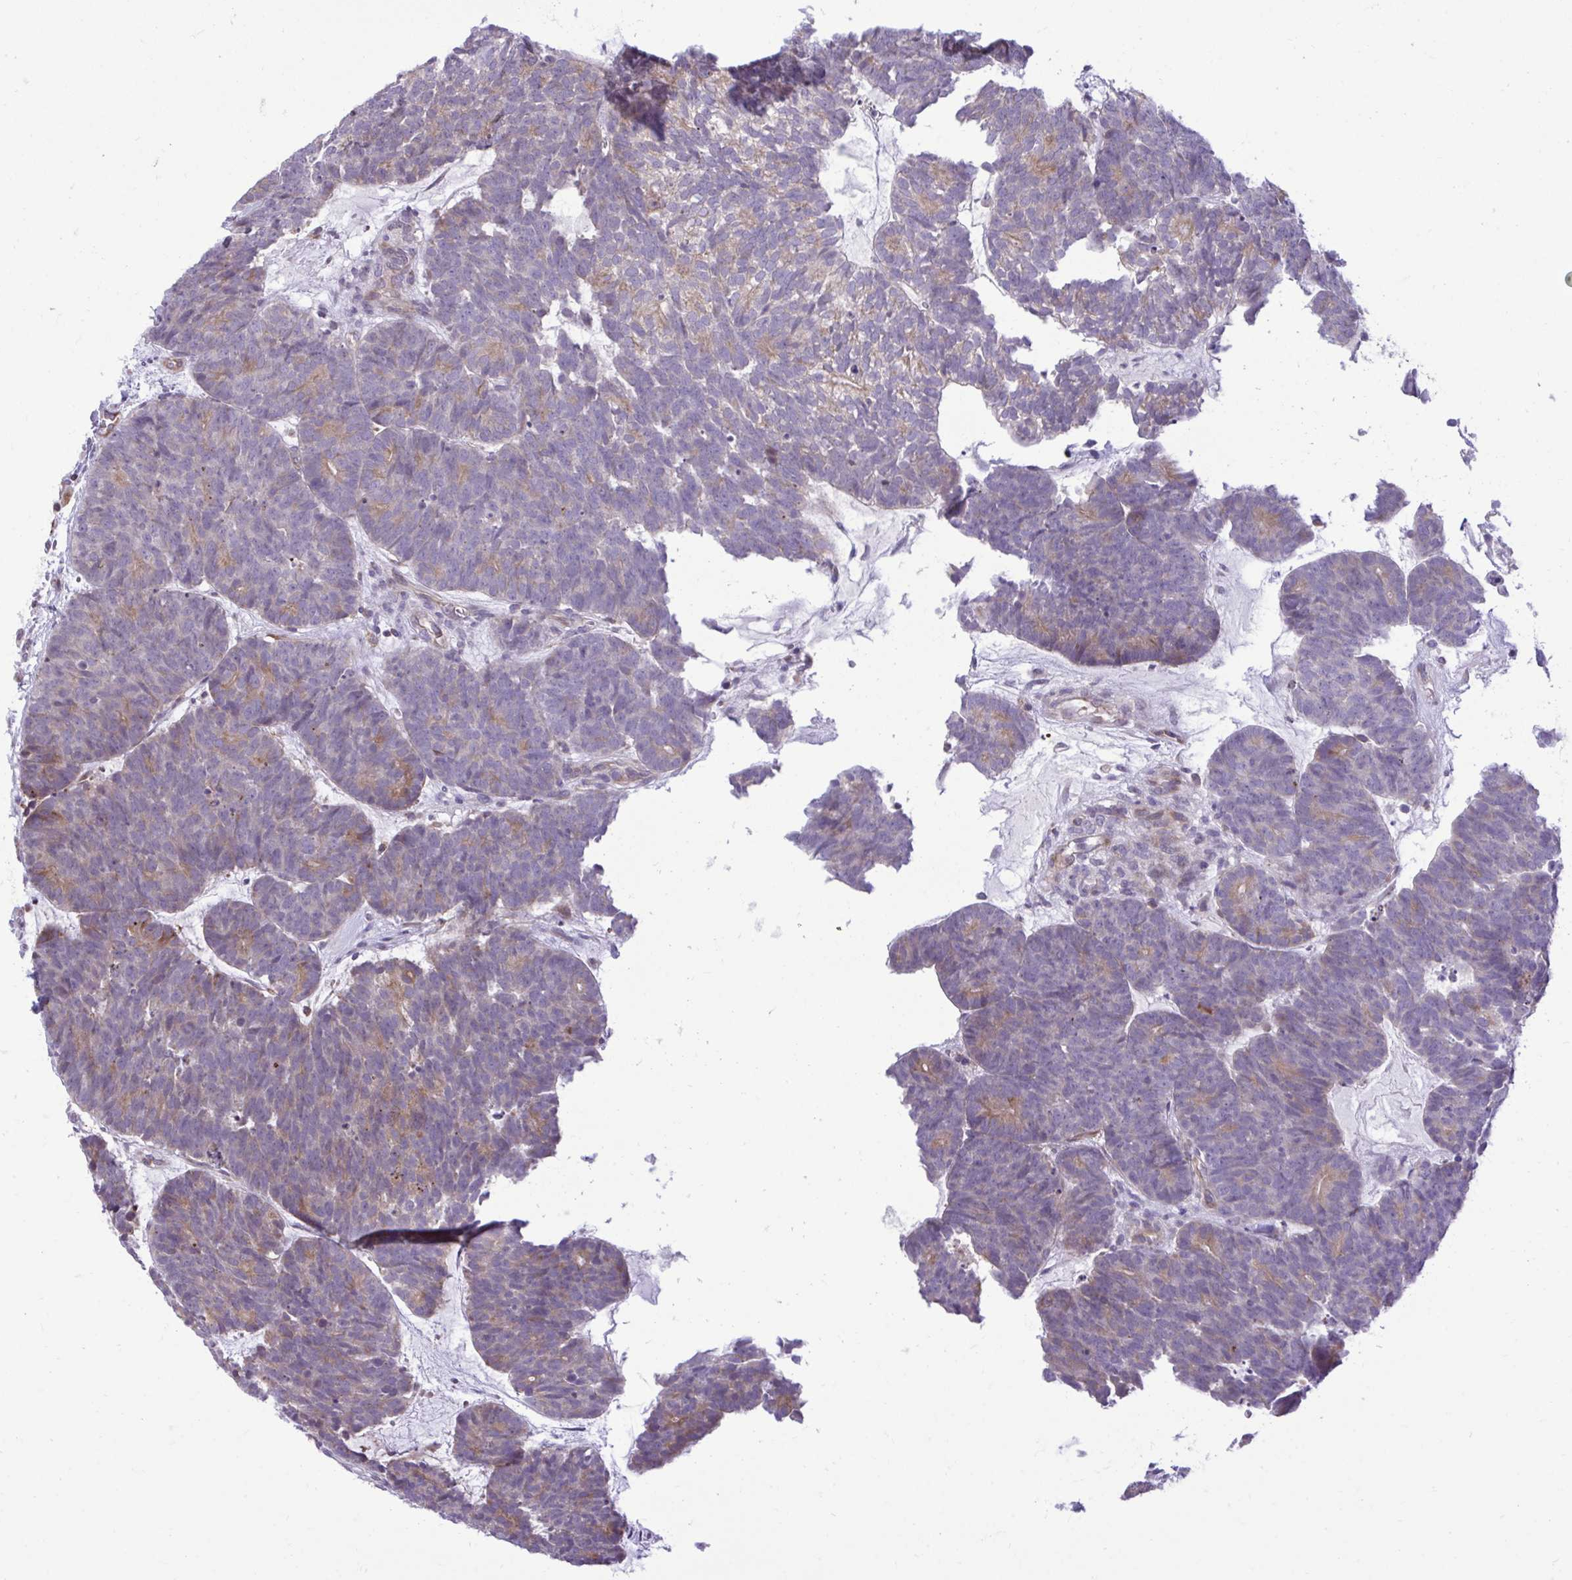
{"staining": {"intensity": "weak", "quantity": "25%-75%", "location": "cytoplasmic/membranous"}, "tissue": "head and neck cancer", "cell_type": "Tumor cells", "image_type": "cancer", "snomed": [{"axis": "morphology", "description": "Adenocarcinoma, NOS"}, {"axis": "topography", "description": "Head-Neck"}], "caption": "IHC image of human head and neck adenocarcinoma stained for a protein (brown), which reveals low levels of weak cytoplasmic/membranous expression in approximately 25%-75% of tumor cells.", "gene": "METTL9", "patient": {"sex": "female", "age": 81}}